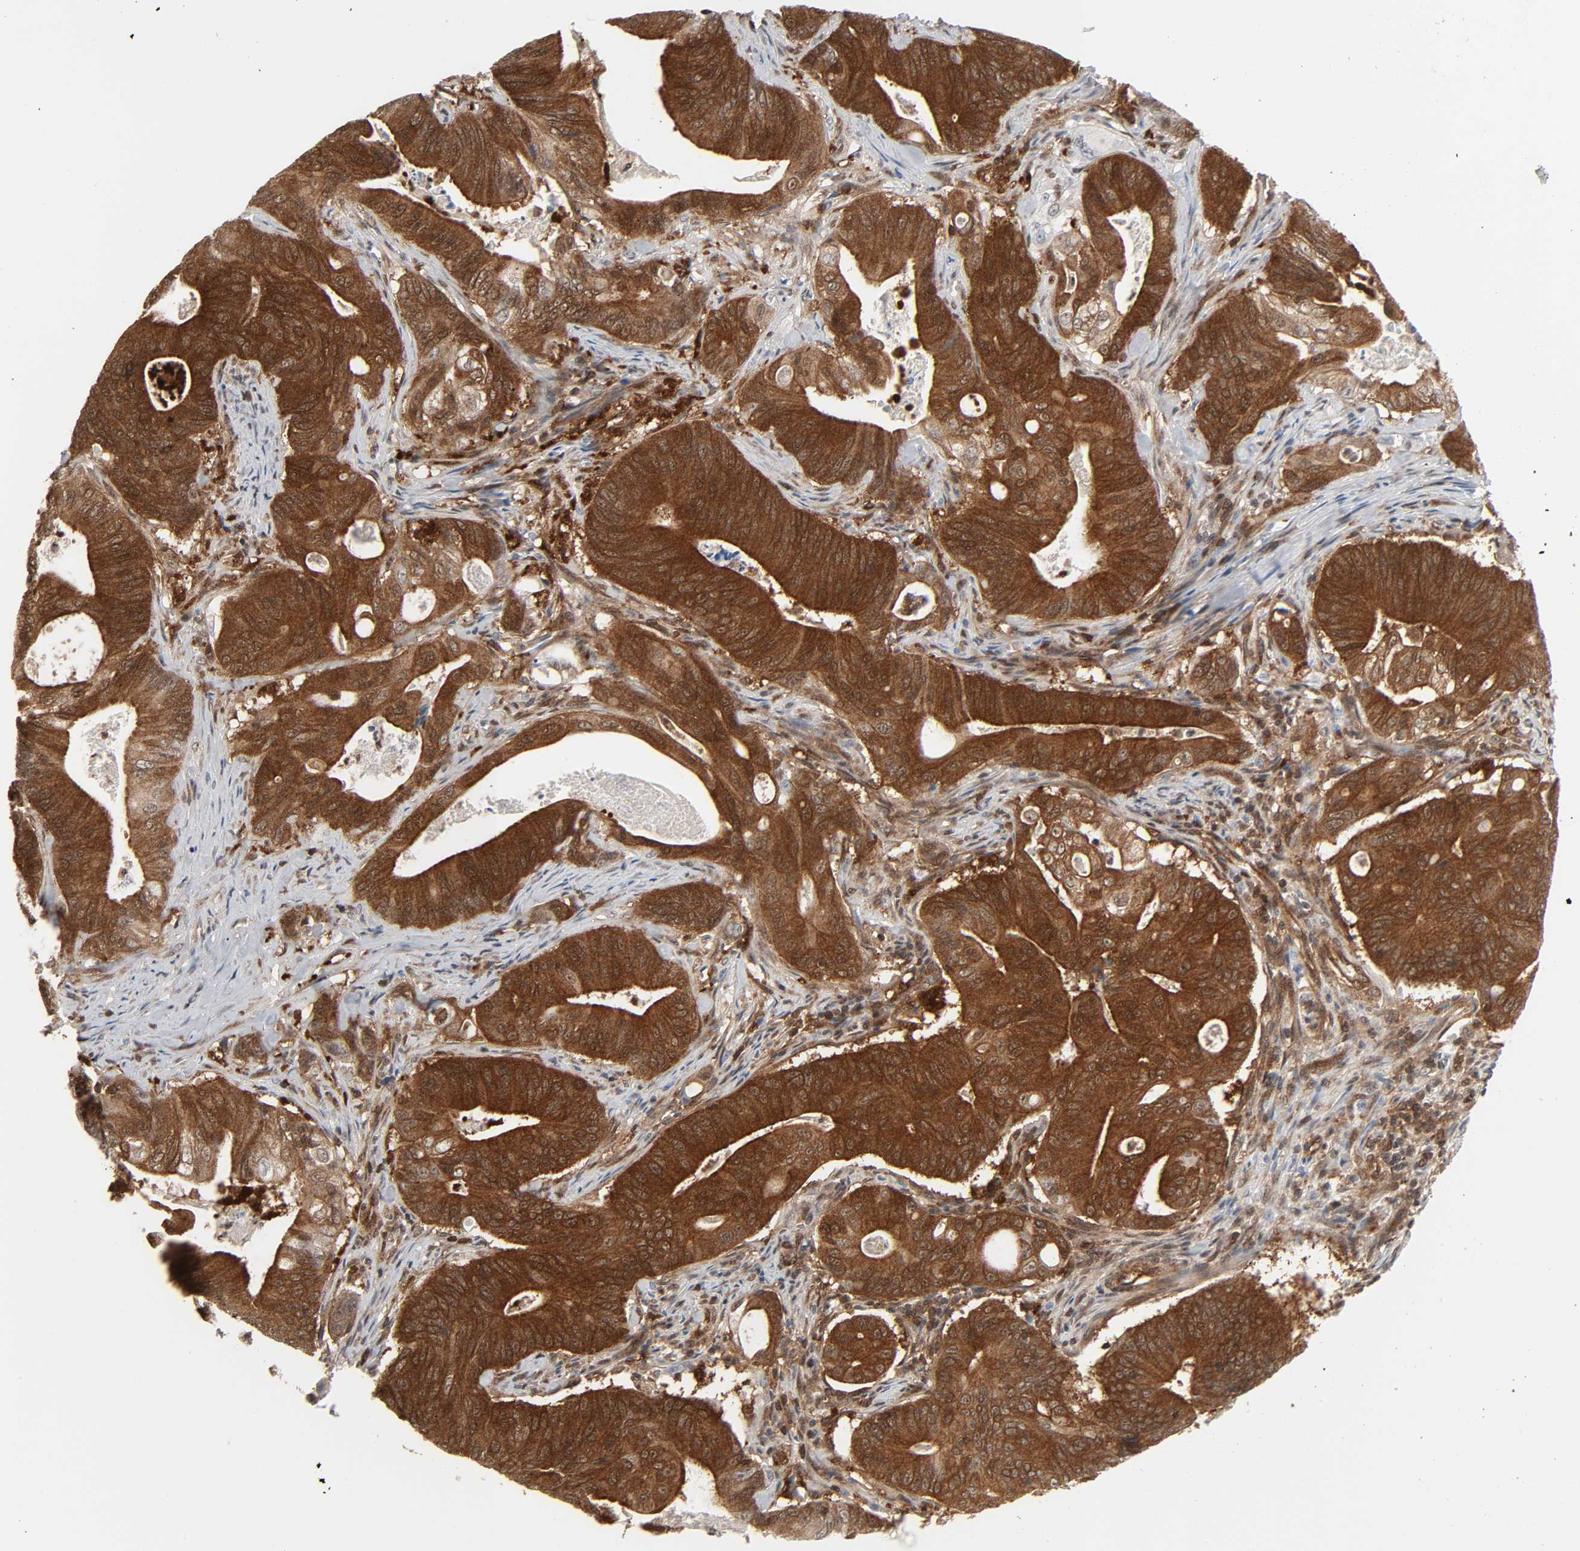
{"staining": {"intensity": "strong", "quantity": ">75%", "location": "cytoplasmic/membranous,nuclear"}, "tissue": "pancreatic cancer", "cell_type": "Tumor cells", "image_type": "cancer", "snomed": [{"axis": "morphology", "description": "Normal tissue, NOS"}, {"axis": "topography", "description": "Lymph node"}], "caption": "An image showing strong cytoplasmic/membranous and nuclear staining in about >75% of tumor cells in pancreatic cancer, as visualized by brown immunohistochemical staining.", "gene": "GSK3A", "patient": {"sex": "male", "age": 62}}